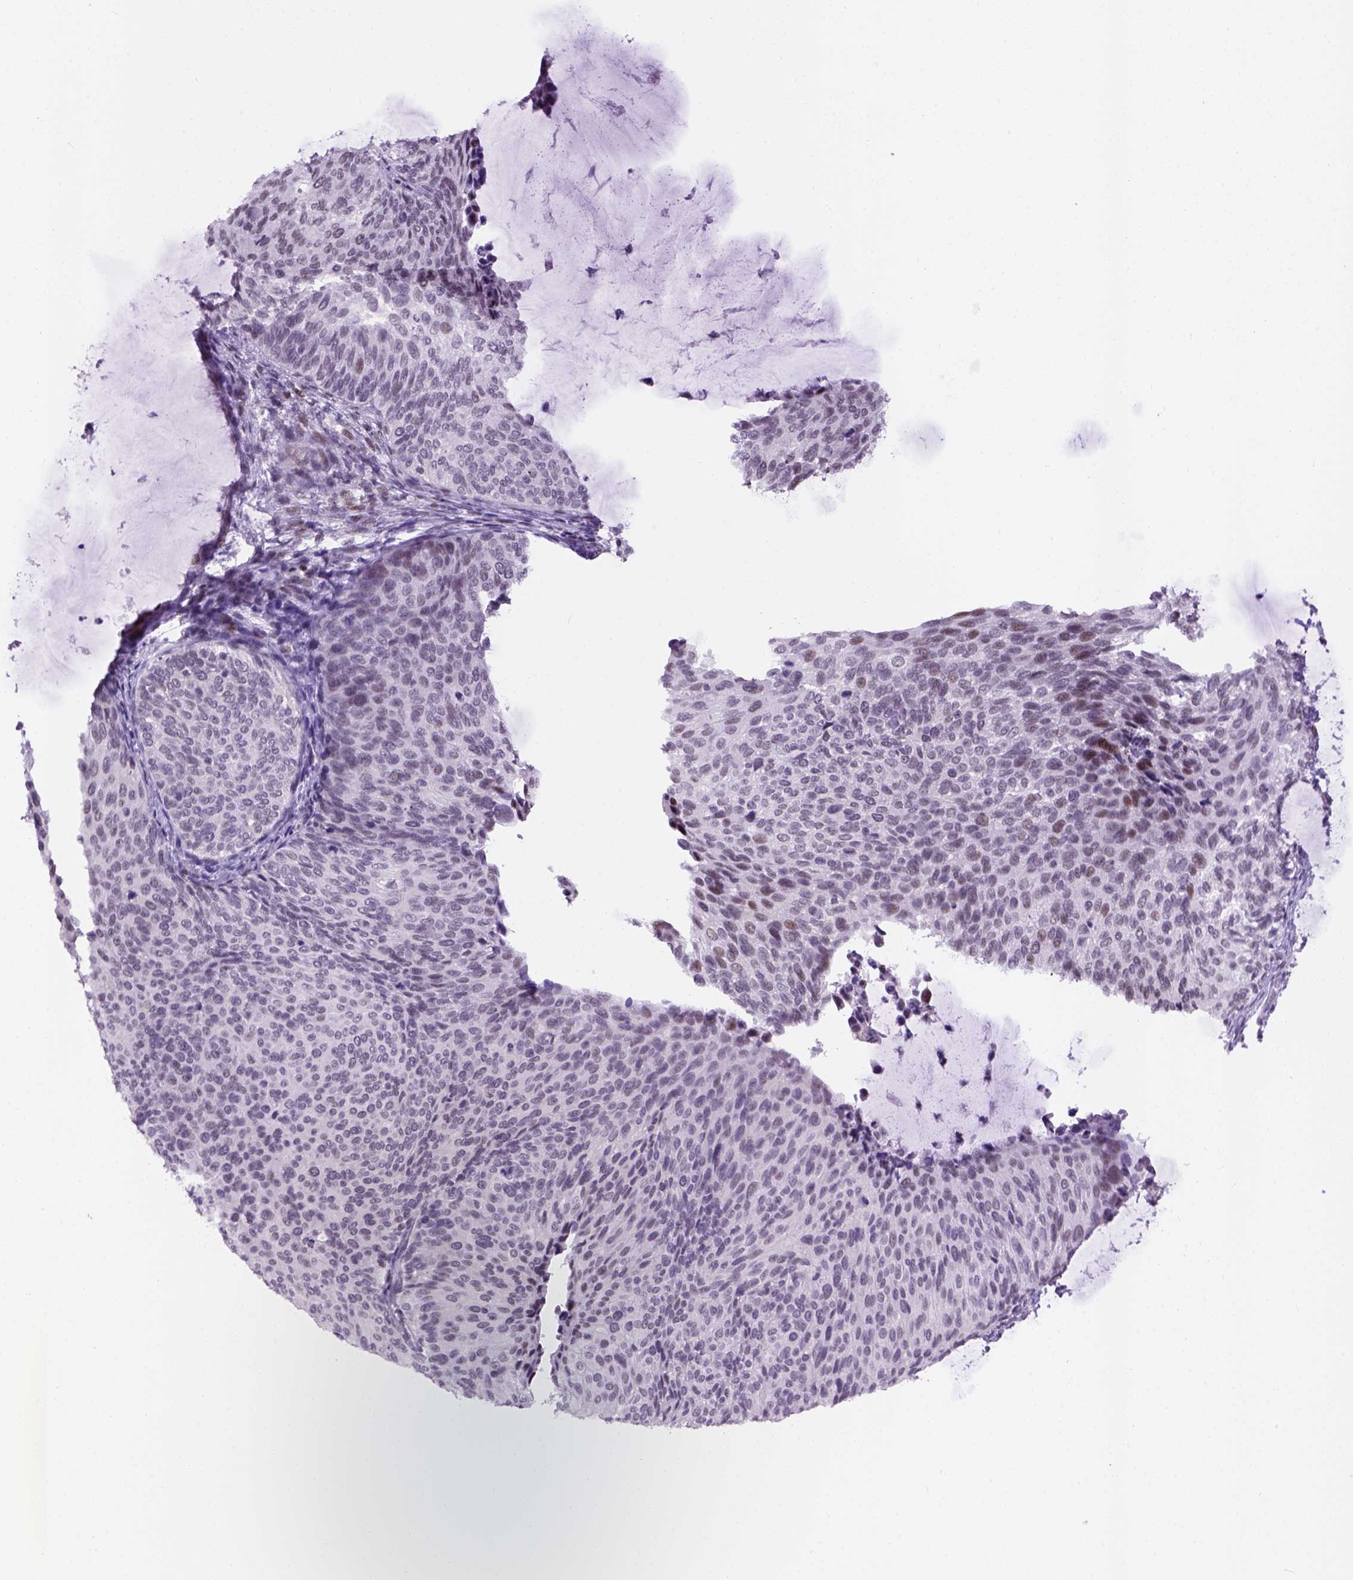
{"staining": {"intensity": "moderate", "quantity": "<25%", "location": "cytoplasmic/membranous"}, "tissue": "cervical cancer", "cell_type": "Tumor cells", "image_type": "cancer", "snomed": [{"axis": "morphology", "description": "Squamous cell carcinoma, NOS"}, {"axis": "topography", "description": "Cervix"}], "caption": "Cervical squamous cell carcinoma tissue displays moderate cytoplasmic/membranous expression in approximately <25% of tumor cells Using DAB (3,3'-diaminobenzidine) (brown) and hematoxylin (blue) stains, captured at high magnification using brightfield microscopy.", "gene": "TBPL1", "patient": {"sex": "female", "age": 36}}